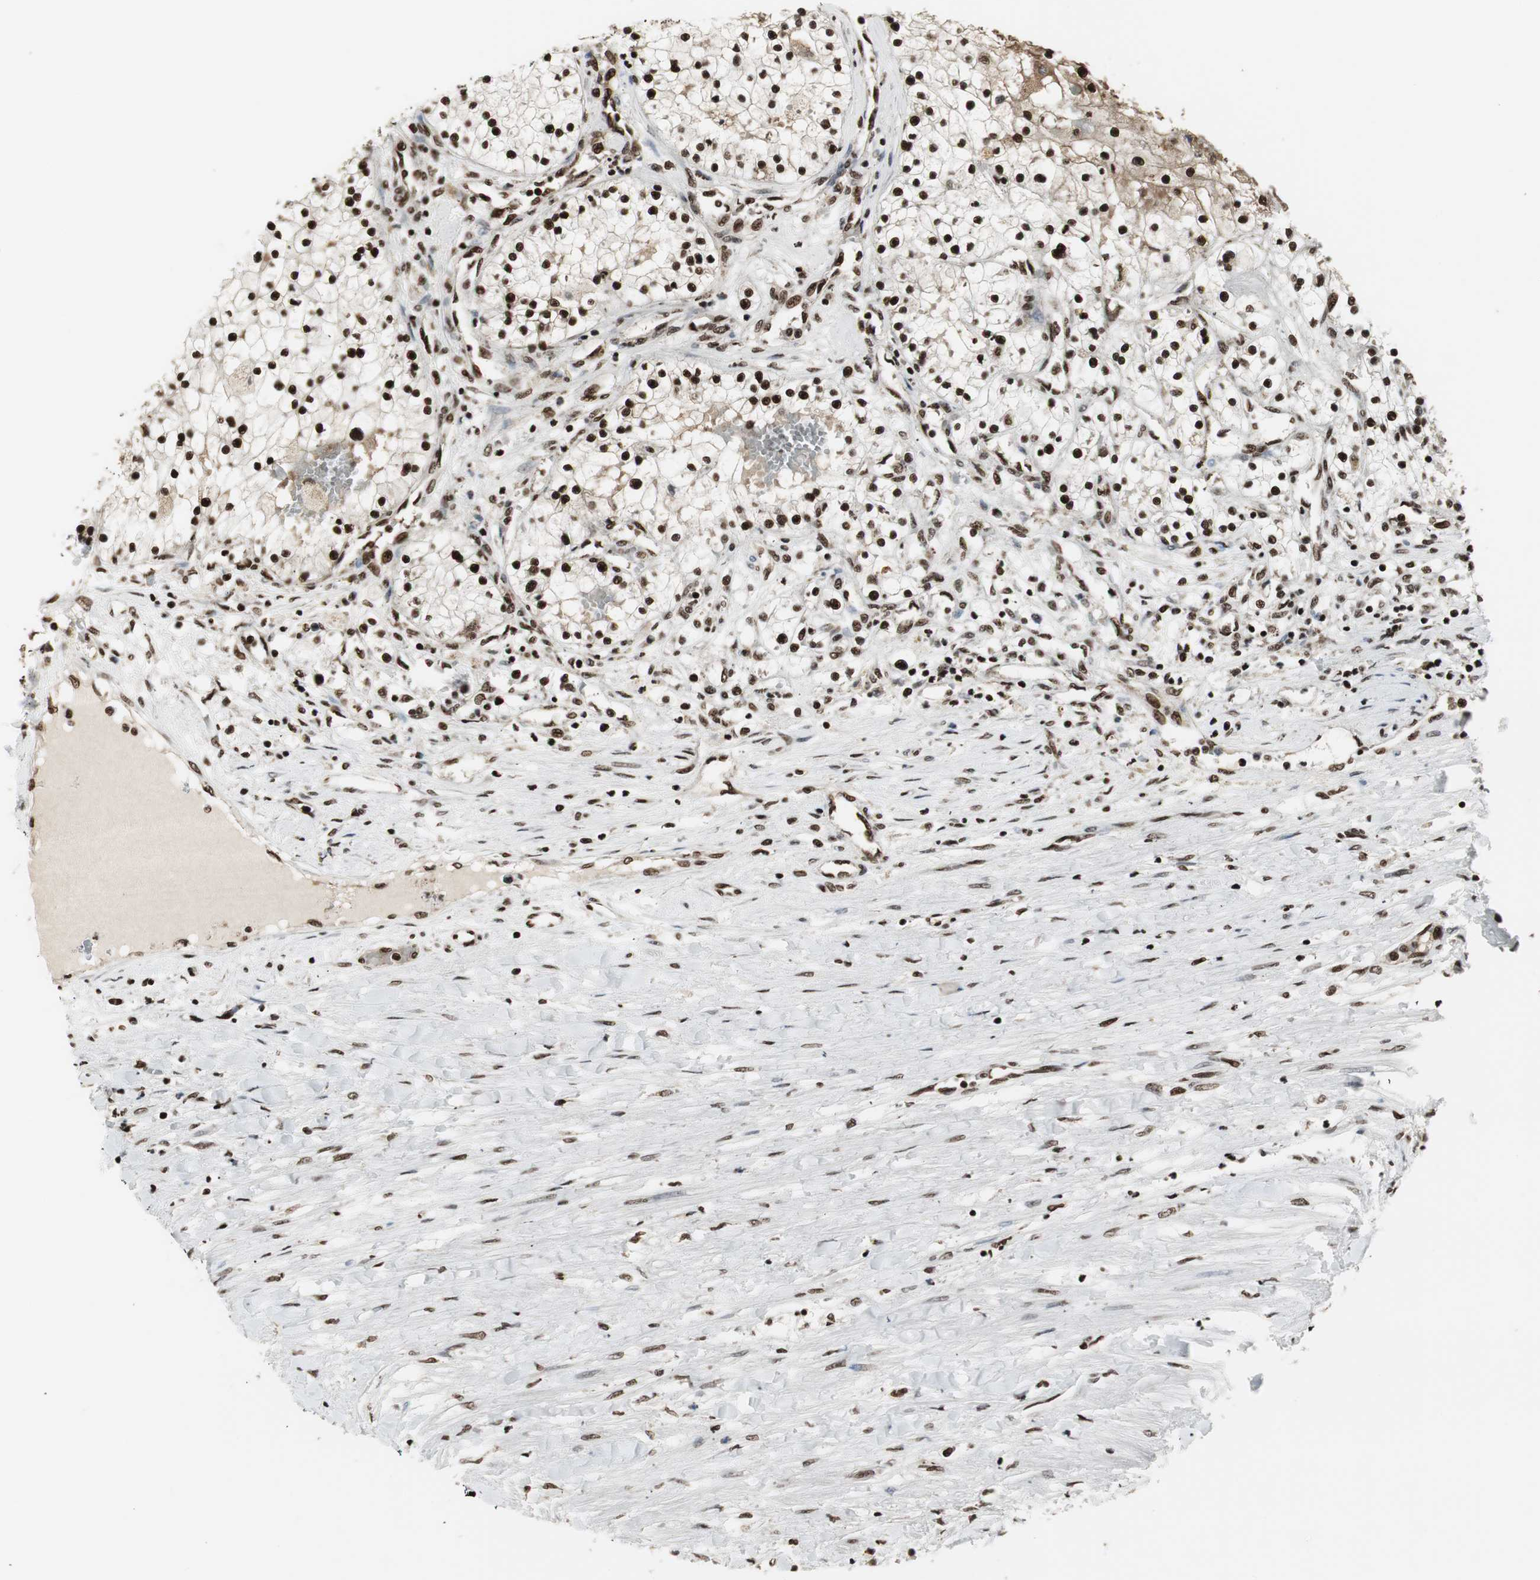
{"staining": {"intensity": "strong", "quantity": ">75%", "location": "nuclear"}, "tissue": "renal cancer", "cell_type": "Tumor cells", "image_type": "cancer", "snomed": [{"axis": "morphology", "description": "Adenocarcinoma, NOS"}, {"axis": "topography", "description": "Kidney"}], "caption": "Renal cancer stained for a protein (brown) exhibits strong nuclear positive positivity in approximately >75% of tumor cells.", "gene": "PARN", "patient": {"sex": "male", "age": 68}}